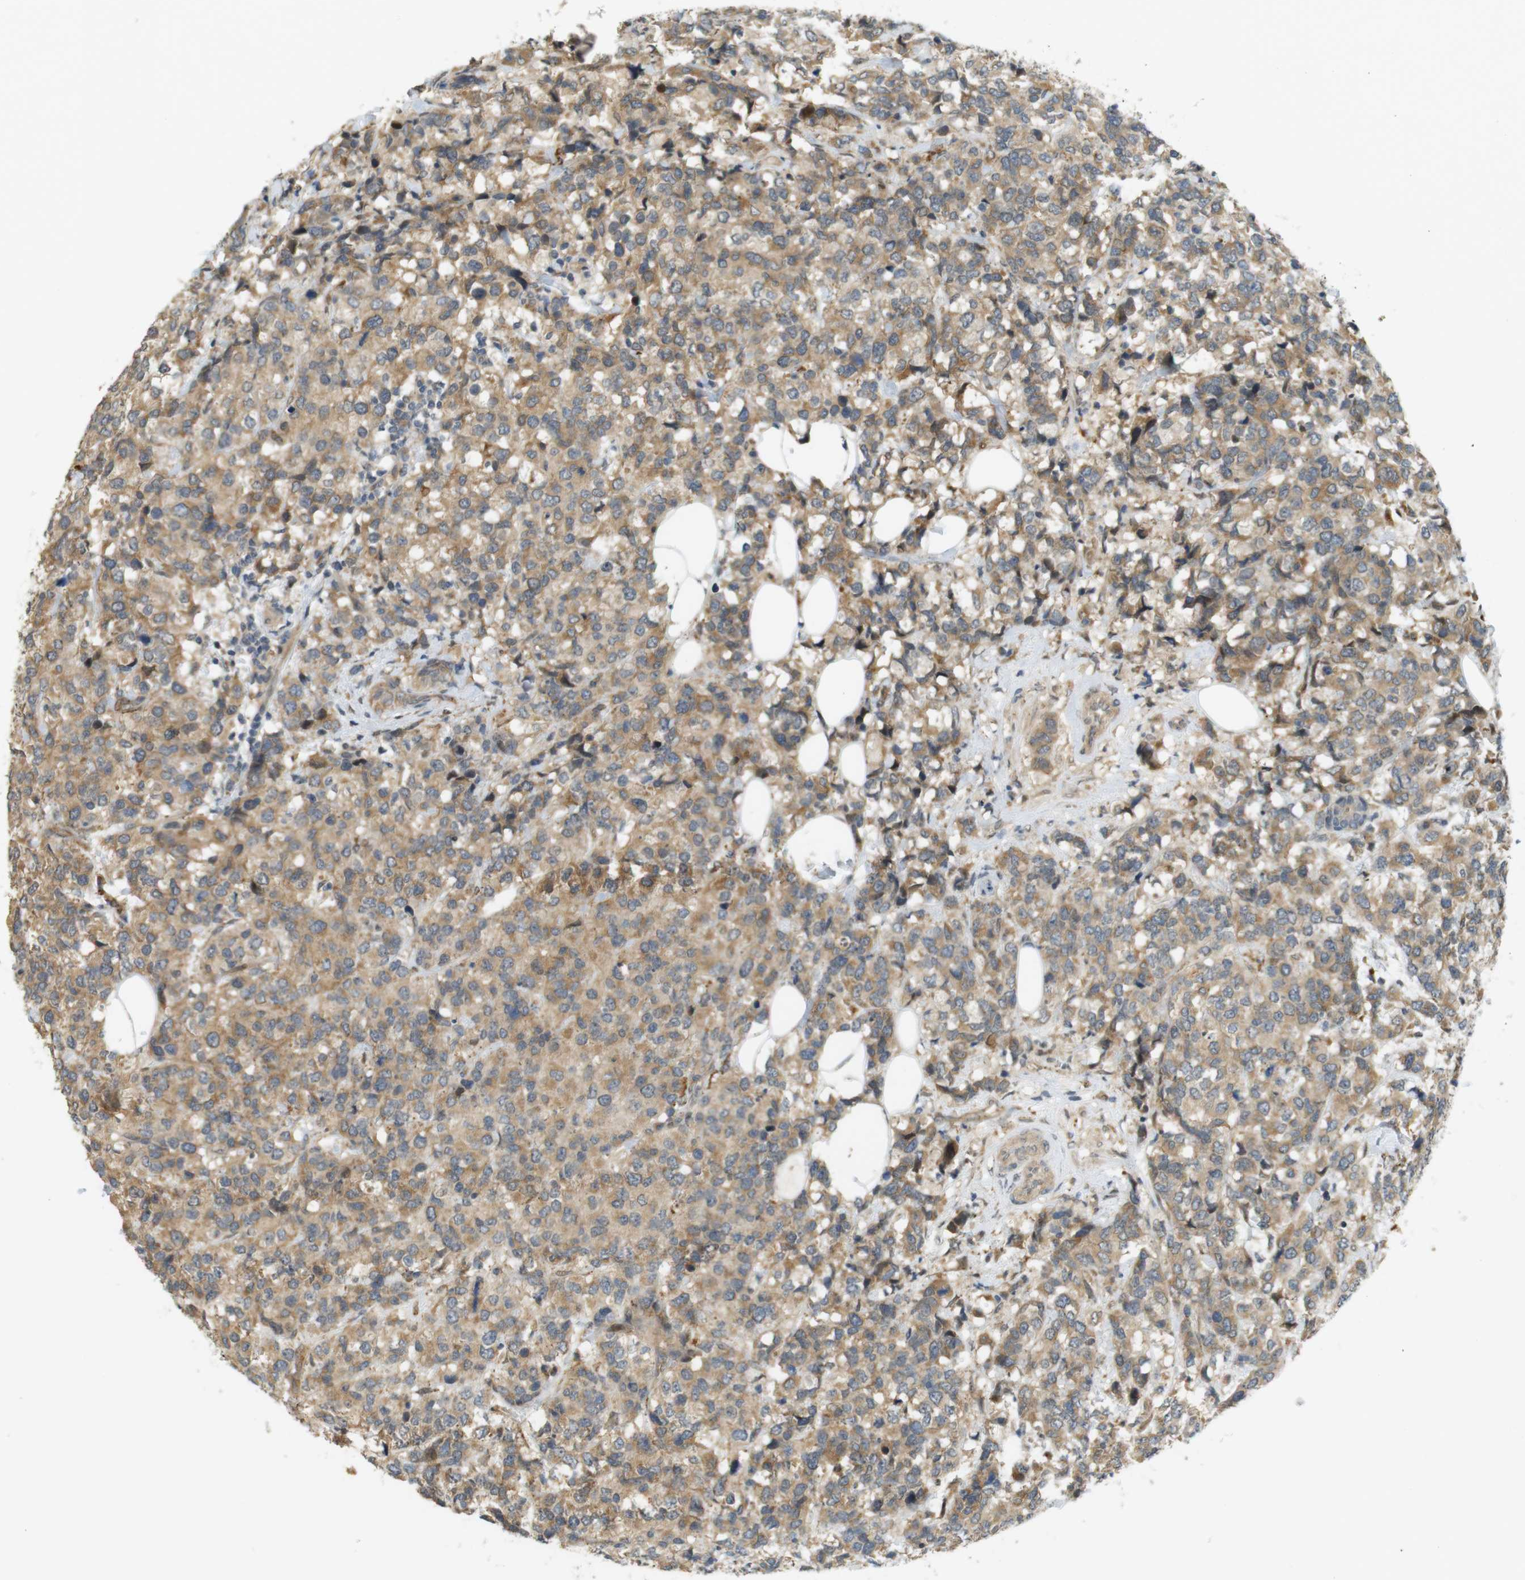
{"staining": {"intensity": "moderate", "quantity": ">75%", "location": "cytoplasmic/membranous"}, "tissue": "breast cancer", "cell_type": "Tumor cells", "image_type": "cancer", "snomed": [{"axis": "morphology", "description": "Lobular carcinoma"}, {"axis": "topography", "description": "Breast"}], "caption": "Breast cancer (lobular carcinoma) stained with a brown dye demonstrates moderate cytoplasmic/membranous positive staining in about >75% of tumor cells.", "gene": "TSPAN9", "patient": {"sex": "female", "age": 59}}